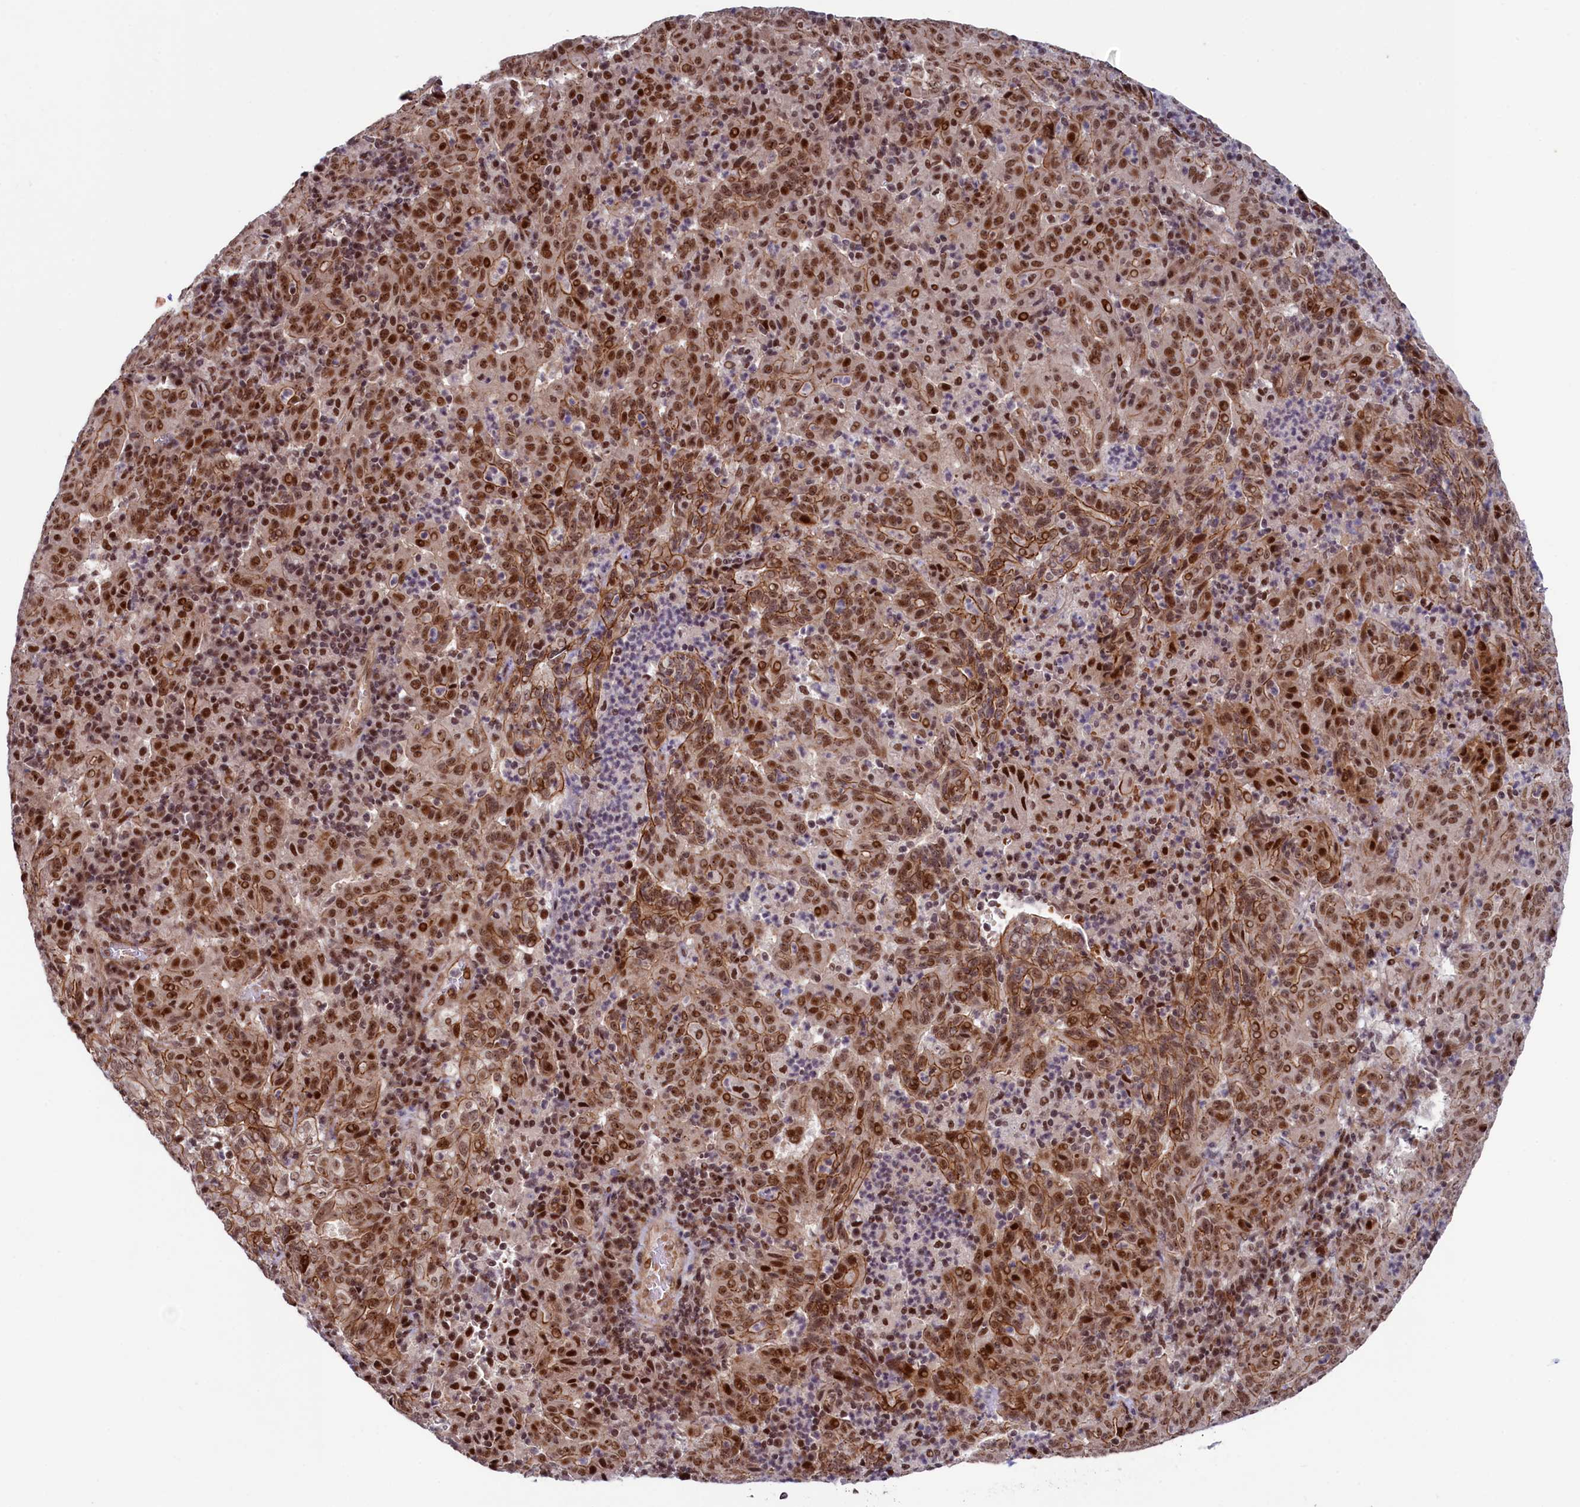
{"staining": {"intensity": "strong", "quantity": ">75%", "location": "cytoplasmic/membranous,nuclear"}, "tissue": "pancreatic cancer", "cell_type": "Tumor cells", "image_type": "cancer", "snomed": [{"axis": "morphology", "description": "Adenocarcinoma, NOS"}, {"axis": "topography", "description": "Pancreas"}], "caption": "Immunohistochemistry micrograph of human pancreatic adenocarcinoma stained for a protein (brown), which shows high levels of strong cytoplasmic/membranous and nuclear expression in about >75% of tumor cells.", "gene": "LEO1", "patient": {"sex": "male", "age": 63}}